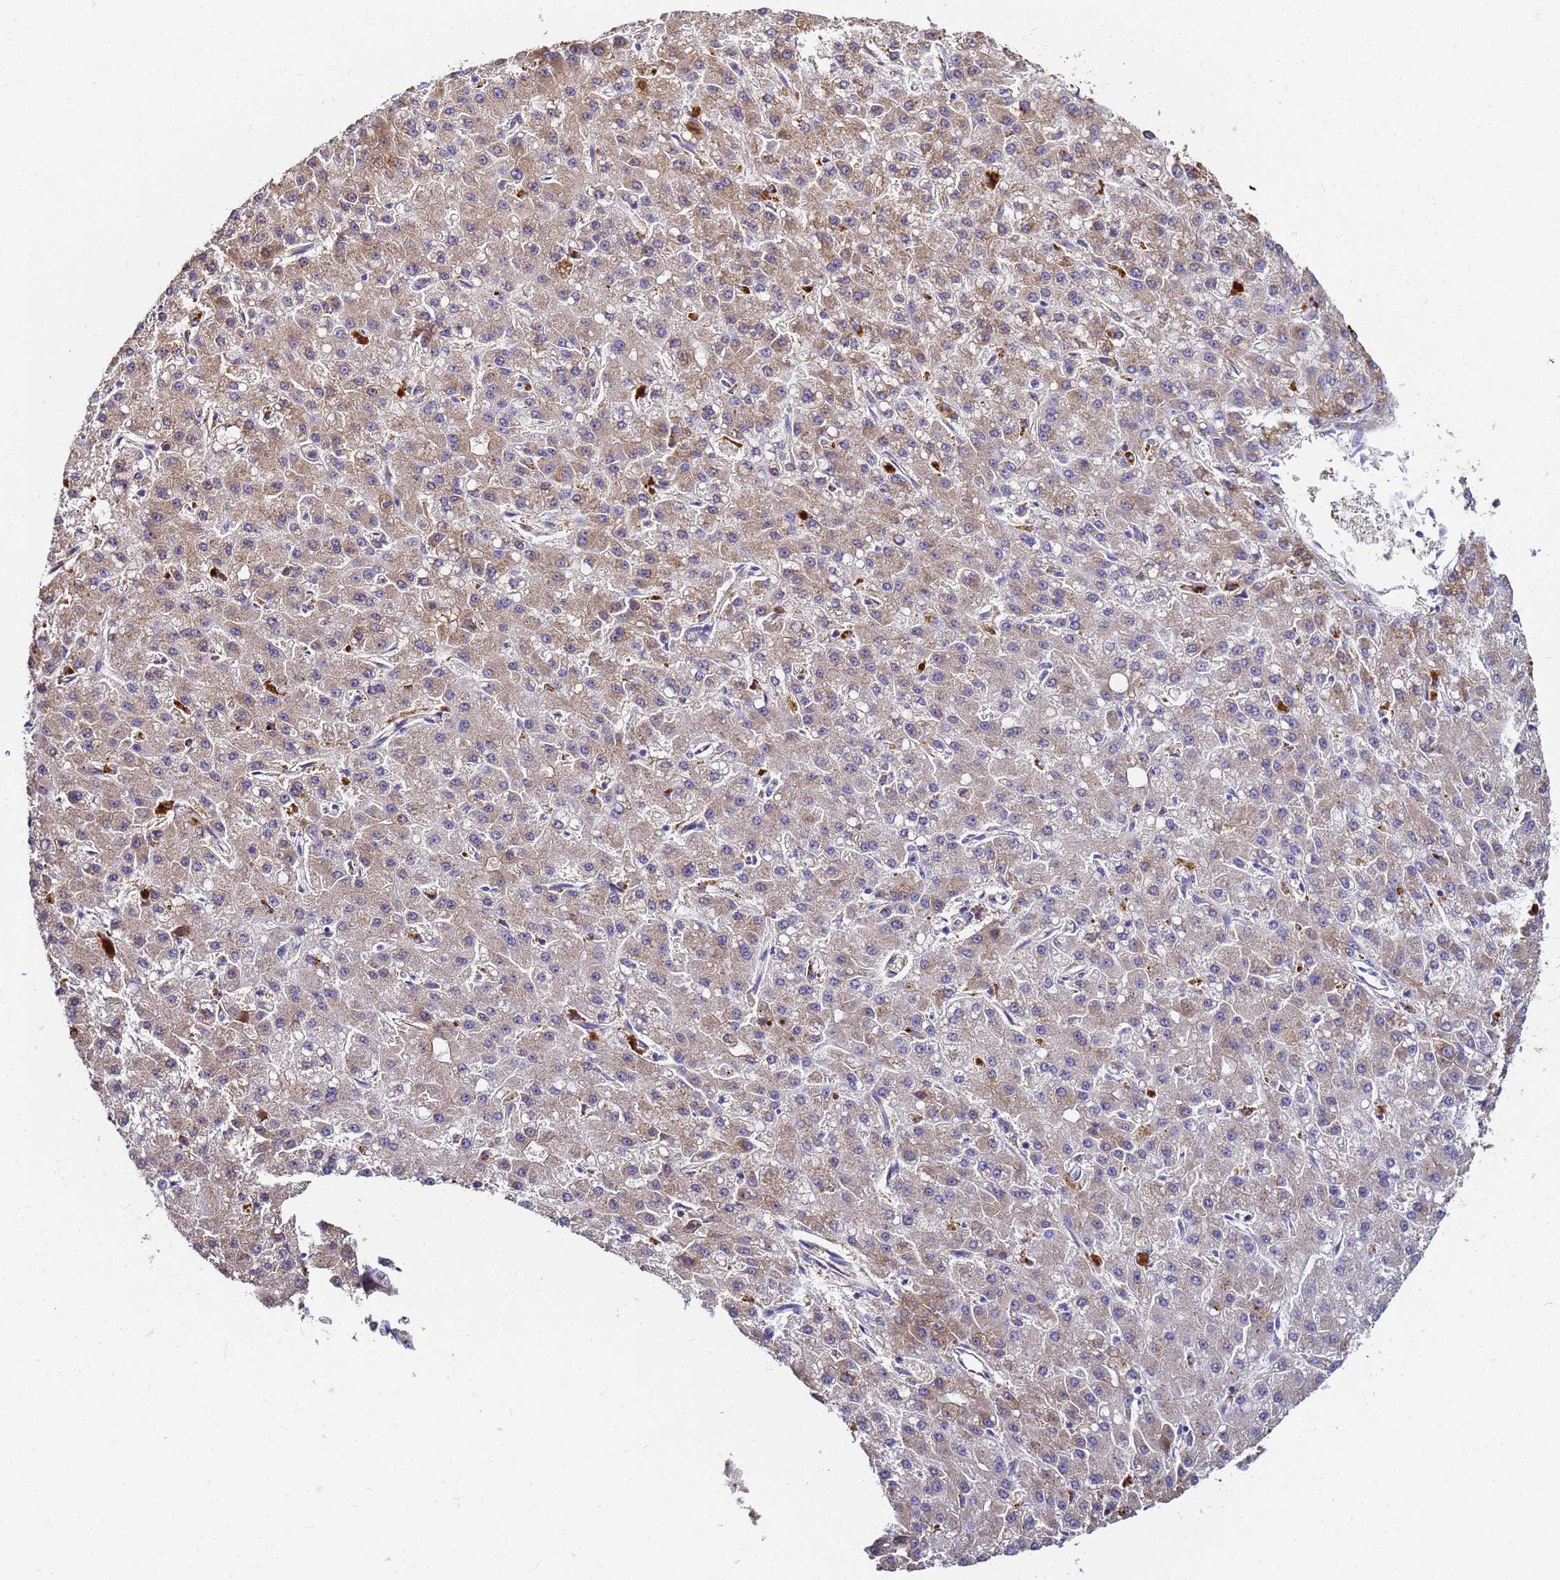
{"staining": {"intensity": "weak", "quantity": "25%-75%", "location": "cytoplasmic/membranous"}, "tissue": "liver cancer", "cell_type": "Tumor cells", "image_type": "cancer", "snomed": [{"axis": "morphology", "description": "Carcinoma, Hepatocellular, NOS"}, {"axis": "topography", "description": "Liver"}], "caption": "A photomicrograph of liver hepatocellular carcinoma stained for a protein displays weak cytoplasmic/membranous brown staining in tumor cells.", "gene": "NME1-NME2", "patient": {"sex": "male", "age": 67}}